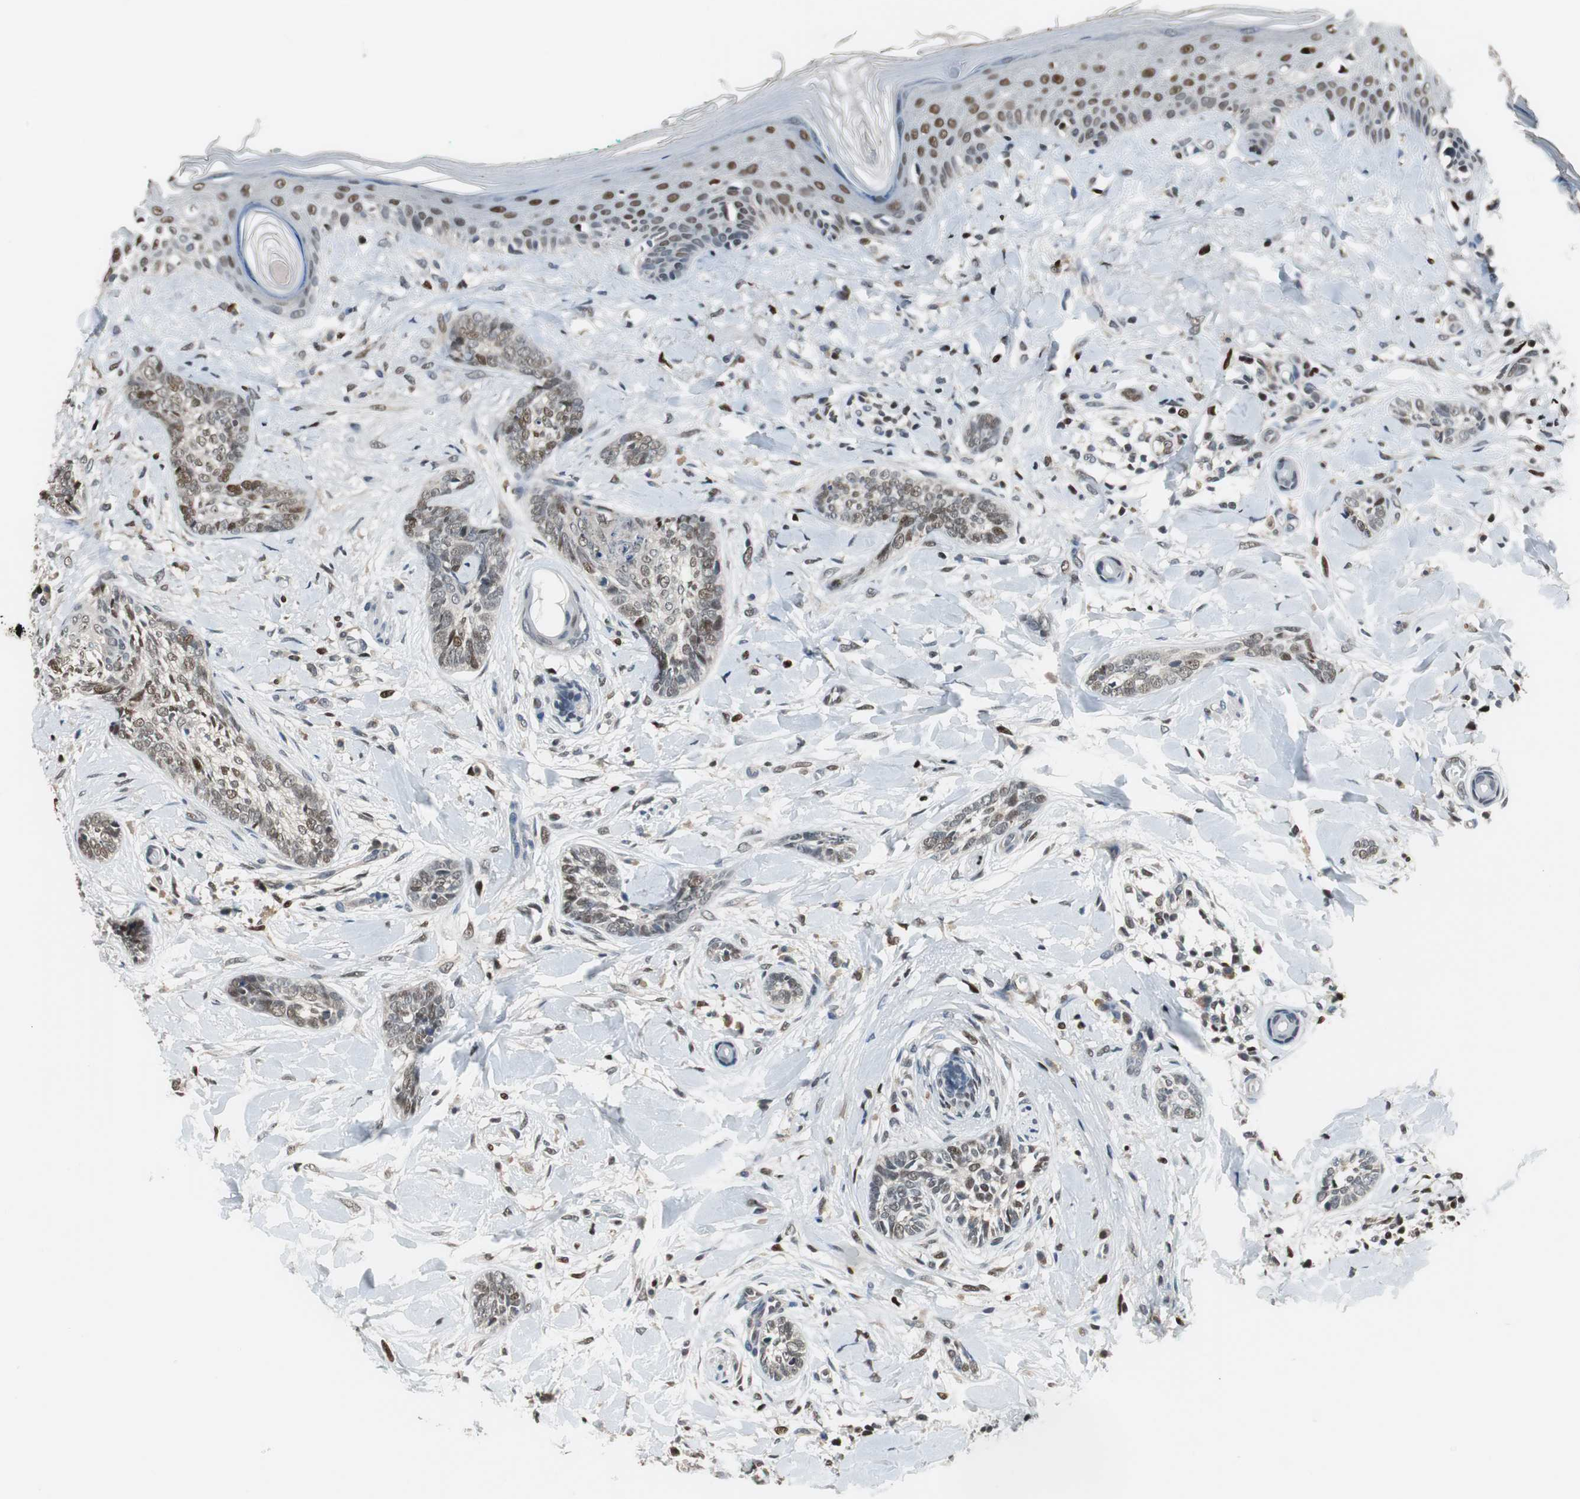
{"staining": {"intensity": "weak", "quantity": "25%-75%", "location": "nuclear"}, "tissue": "skin cancer", "cell_type": "Tumor cells", "image_type": "cancer", "snomed": [{"axis": "morphology", "description": "Basal cell carcinoma"}, {"axis": "topography", "description": "Skin"}], "caption": "IHC of human skin cancer exhibits low levels of weak nuclear staining in about 25%-75% of tumor cells.", "gene": "MAFB", "patient": {"sex": "female", "age": 58}}